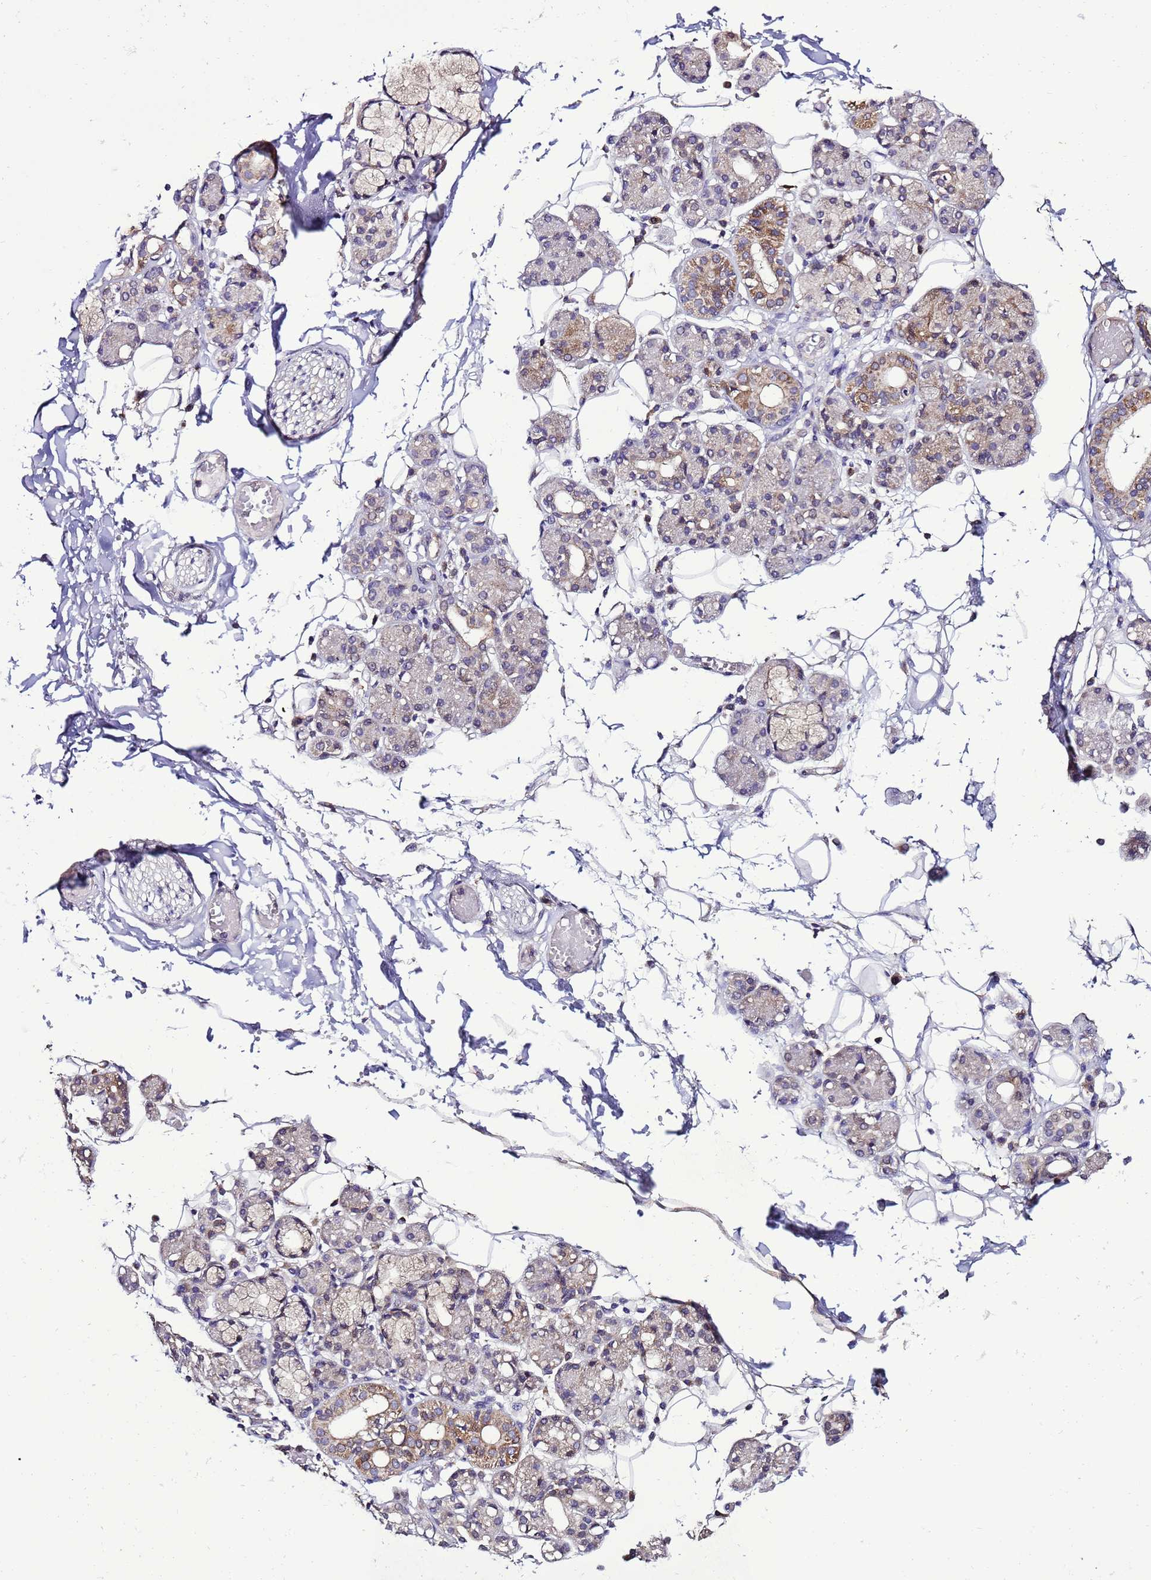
{"staining": {"intensity": "moderate", "quantity": "<25%", "location": "cytoplasmic/membranous"}, "tissue": "salivary gland", "cell_type": "Glandular cells", "image_type": "normal", "snomed": [{"axis": "morphology", "description": "Normal tissue, NOS"}, {"axis": "topography", "description": "Salivary gland"}], "caption": "A micrograph of salivary gland stained for a protein exhibits moderate cytoplasmic/membranous brown staining in glandular cells.", "gene": "ZNF329", "patient": {"sex": "male", "age": 63}}